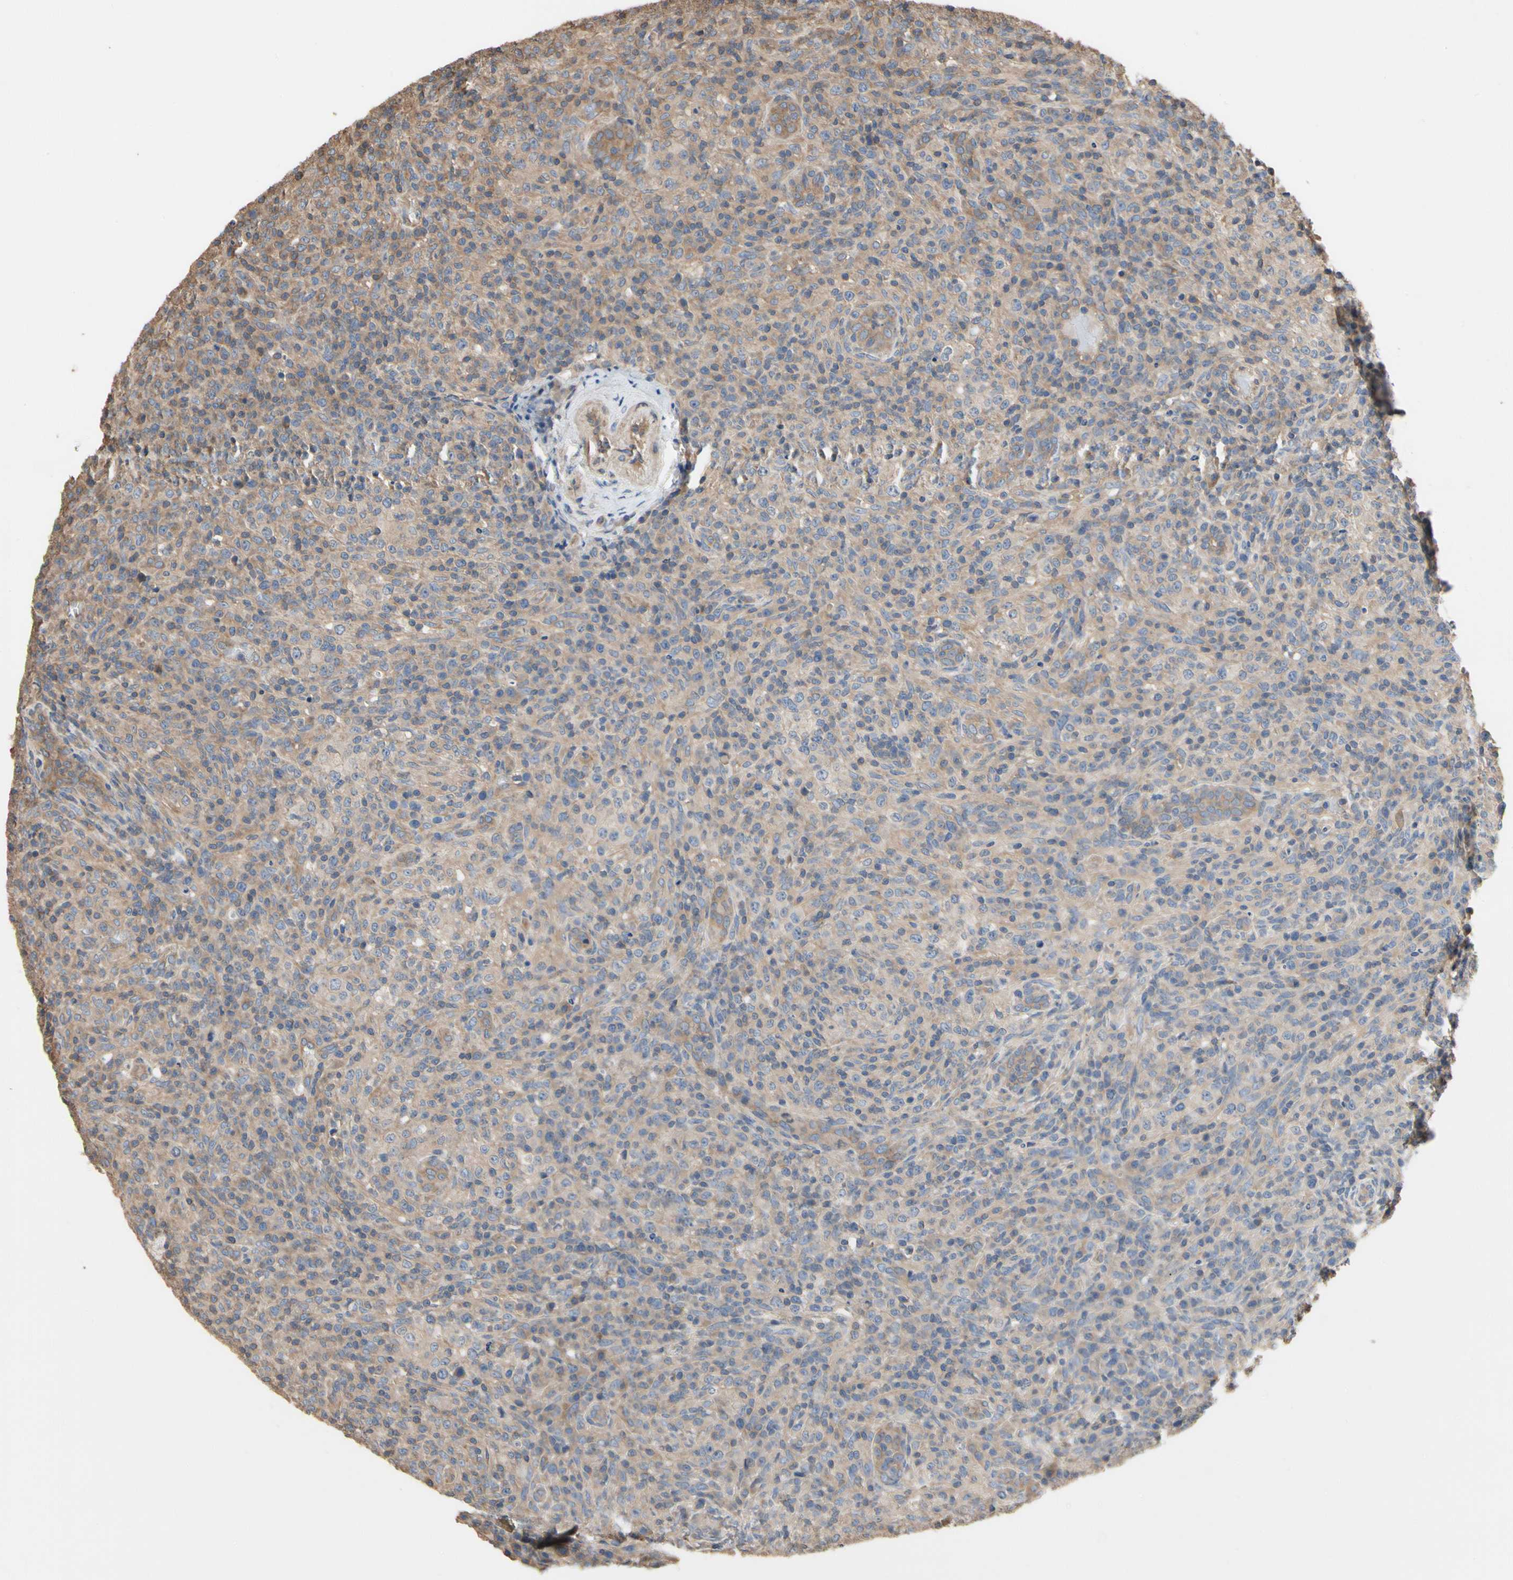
{"staining": {"intensity": "weak", "quantity": ">75%", "location": "cytoplasmic/membranous"}, "tissue": "lymphoma", "cell_type": "Tumor cells", "image_type": "cancer", "snomed": [{"axis": "morphology", "description": "Malignant lymphoma, non-Hodgkin's type, High grade"}, {"axis": "topography", "description": "Lymph node"}], "caption": "Immunohistochemistry micrograph of human high-grade malignant lymphoma, non-Hodgkin's type stained for a protein (brown), which demonstrates low levels of weak cytoplasmic/membranous staining in approximately >75% of tumor cells.", "gene": "PDZK1", "patient": {"sex": "female", "age": 76}}